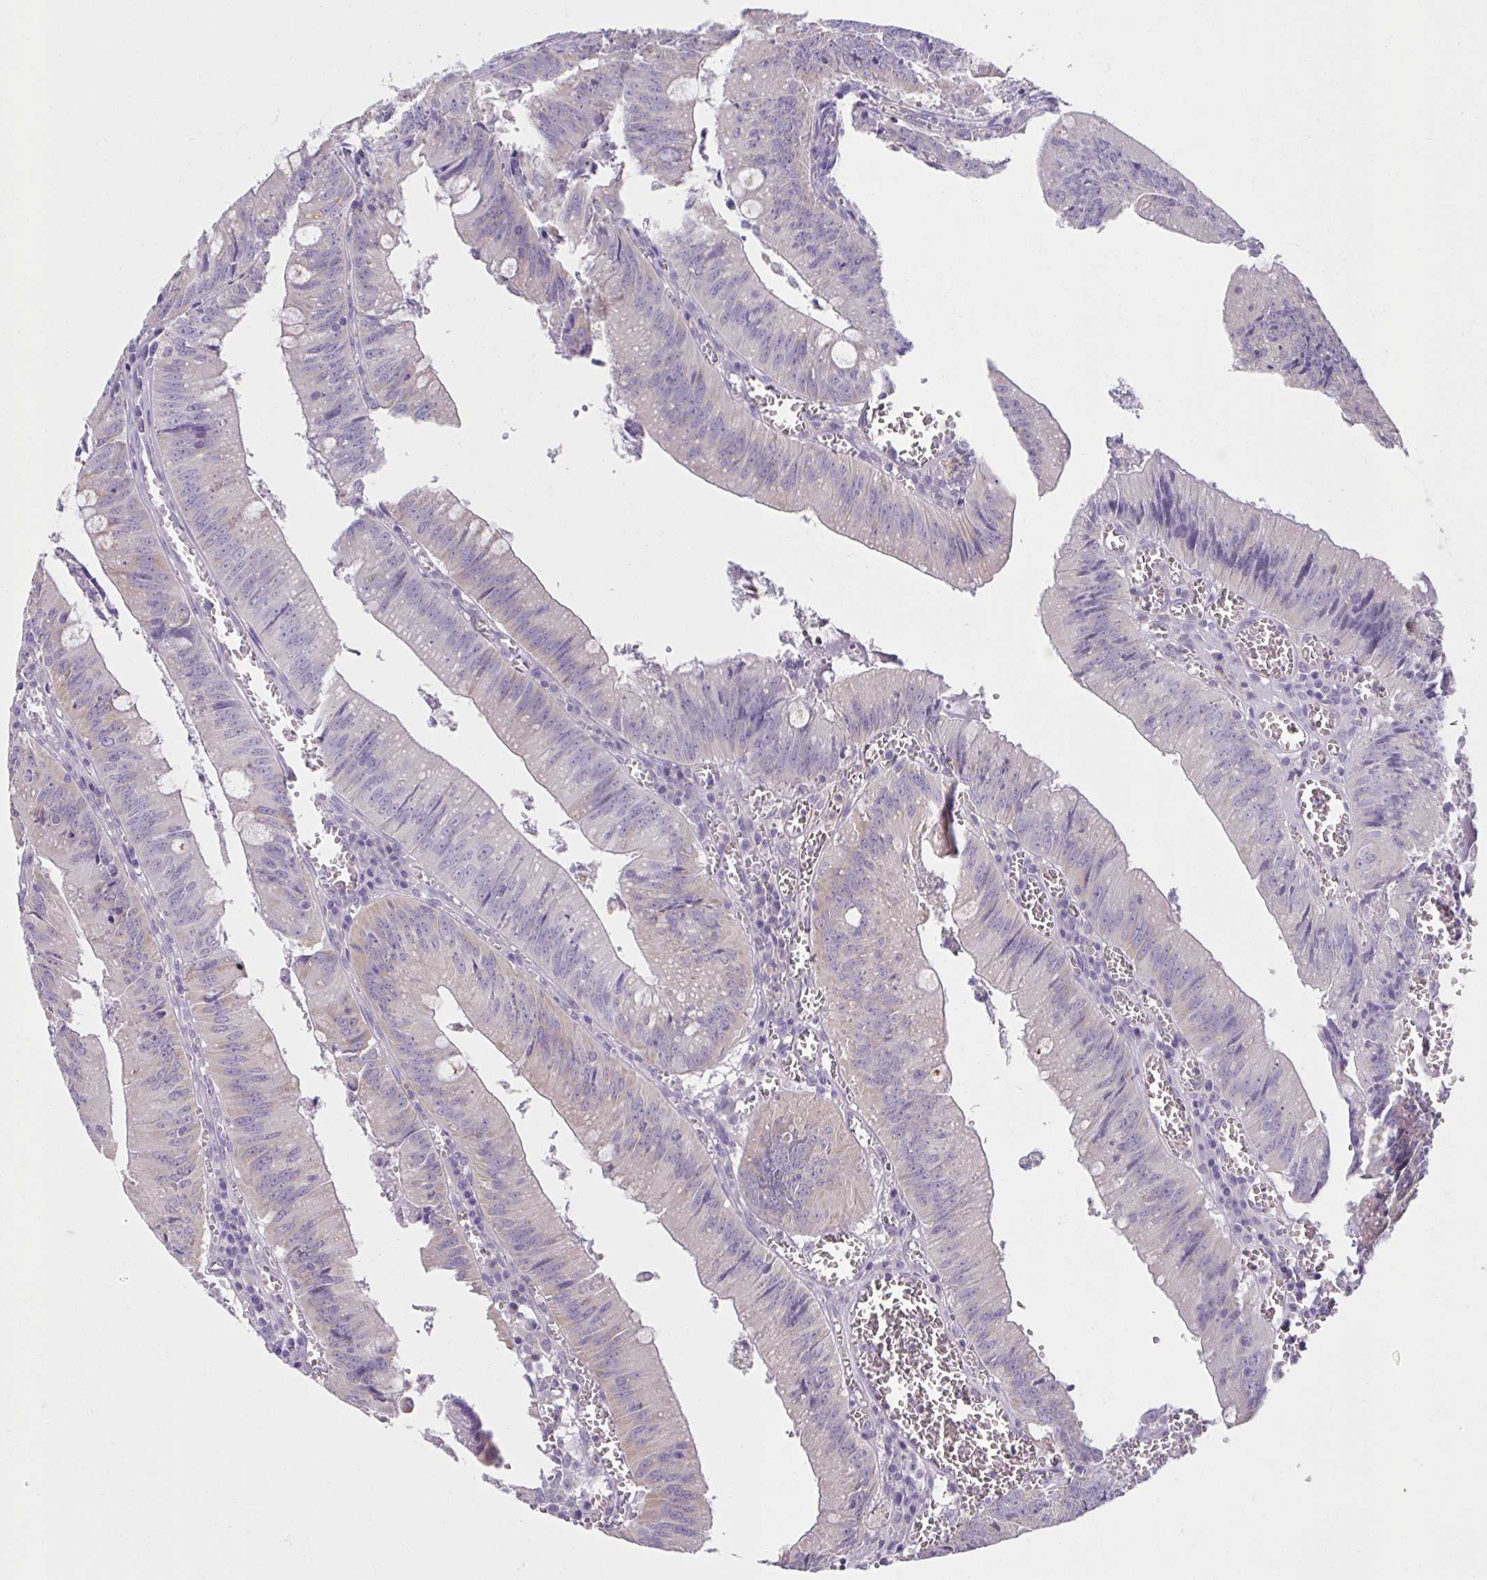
{"staining": {"intensity": "negative", "quantity": "none", "location": "none"}, "tissue": "colorectal cancer", "cell_type": "Tumor cells", "image_type": "cancer", "snomed": [{"axis": "morphology", "description": "Adenocarcinoma, NOS"}, {"axis": "topography", "description": "Rectum"}], "caption": "Immunohistochemistry image of neoplastic tissue: human adenocarcinoma (colorectal) stained with DAB (3,3'-diaminobenzidine) exhibits no significant protein expression in tumor cells.", "gene": "CXCR1", "patient": {"sex": "female", "age": 81}}